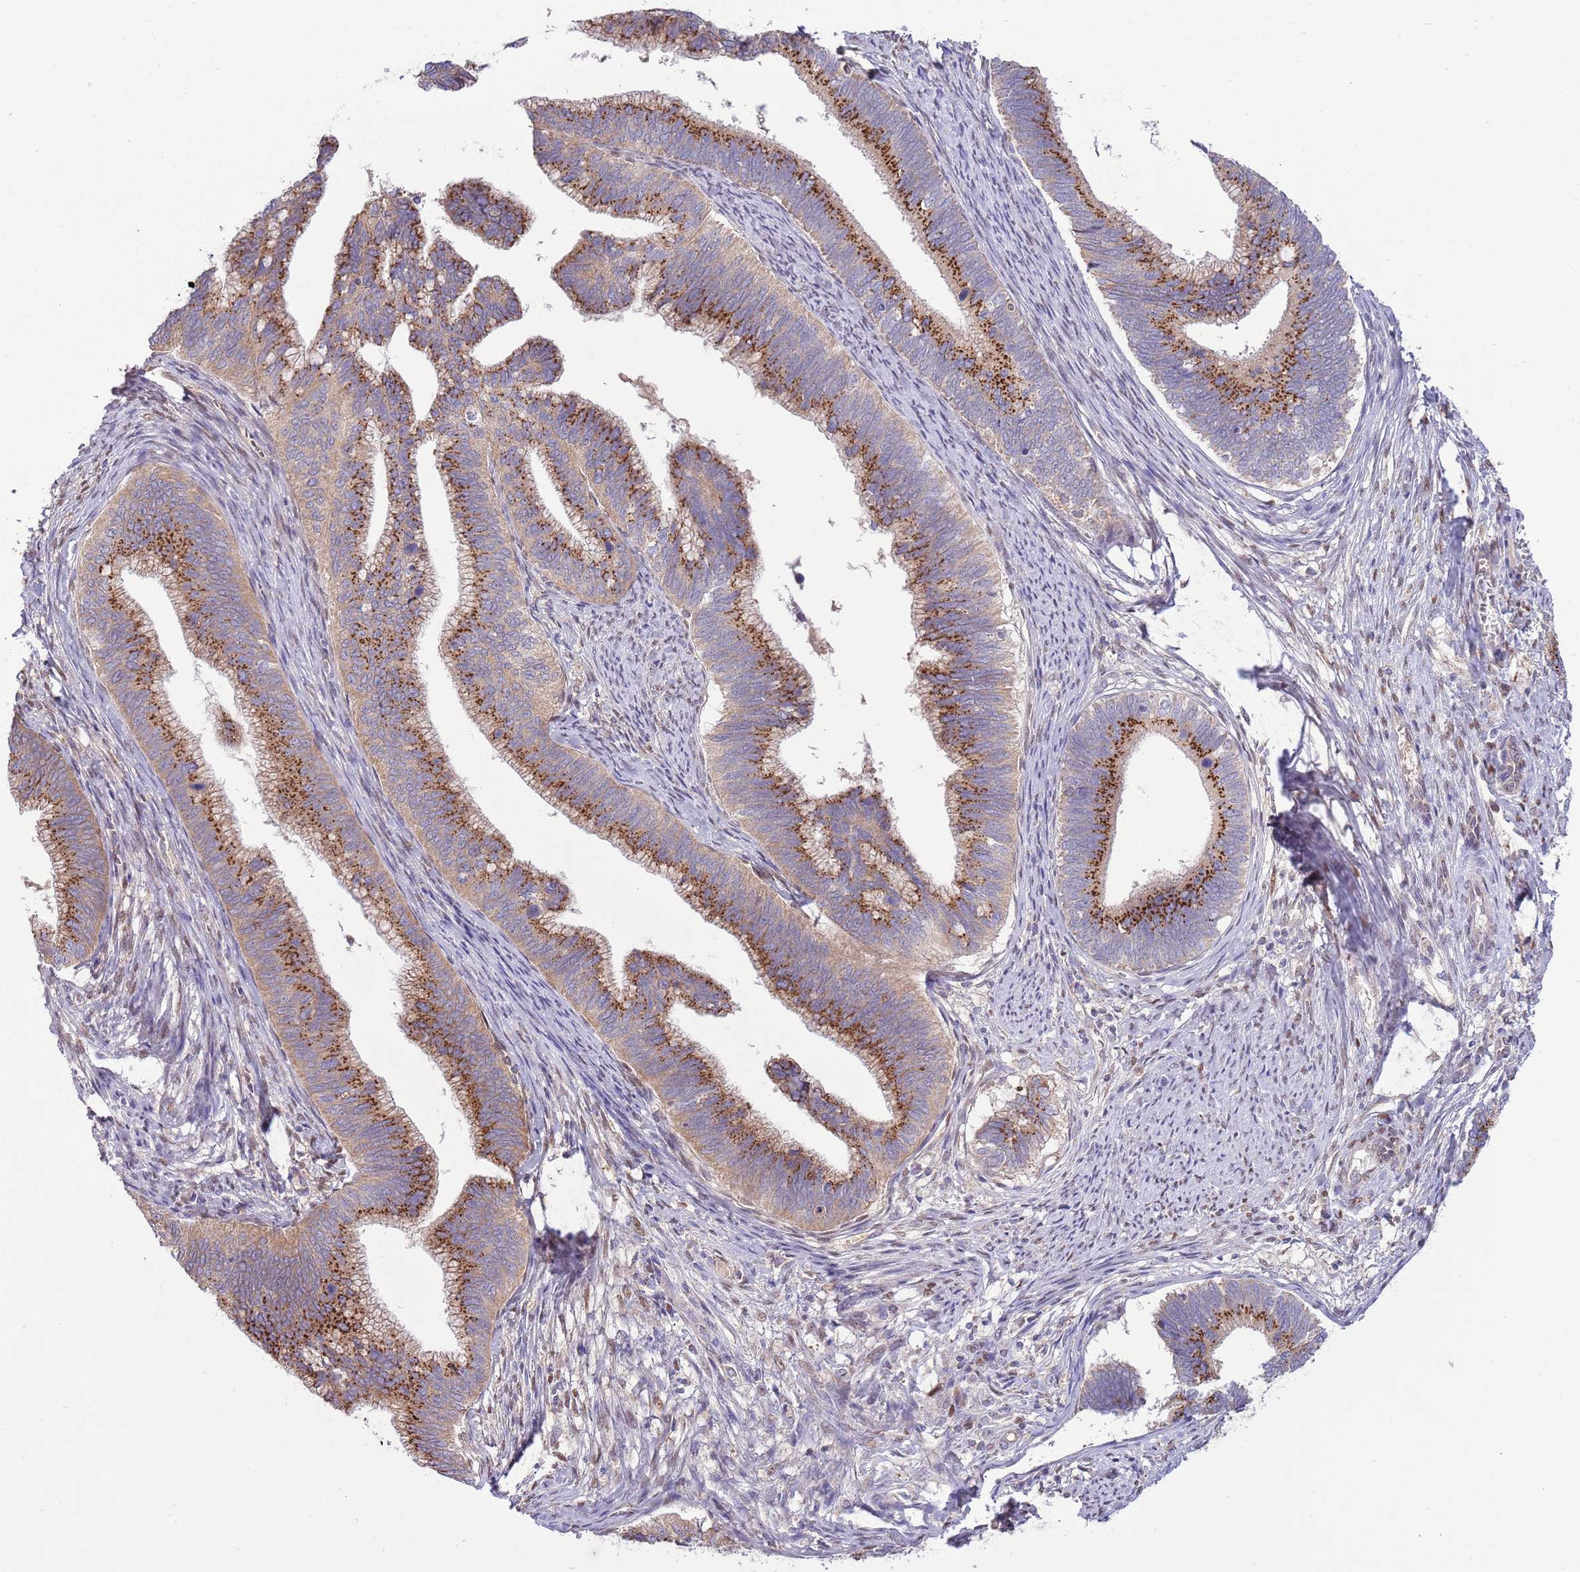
{"staining": {"intensity": "strong", "quantity": ">75%", "location": "cytoplasmic/membranous"}, "tissue": "cervical cancer", "cell_type": "Tumor cells", "image_type": "cancer", "snomed": [{"axis": "morphology", "description": "Adenocarcinoma, NOS"}, {"axis": "topography", "description": "Cervix"}], "caption": "Strong cytoplasmic/membranous staining is appreciated in approximately >75% of tumor cells in cervical adenocarcinoma.", "gene": "ARL2BP", "patient": {"sex": "female", "age": 42}}